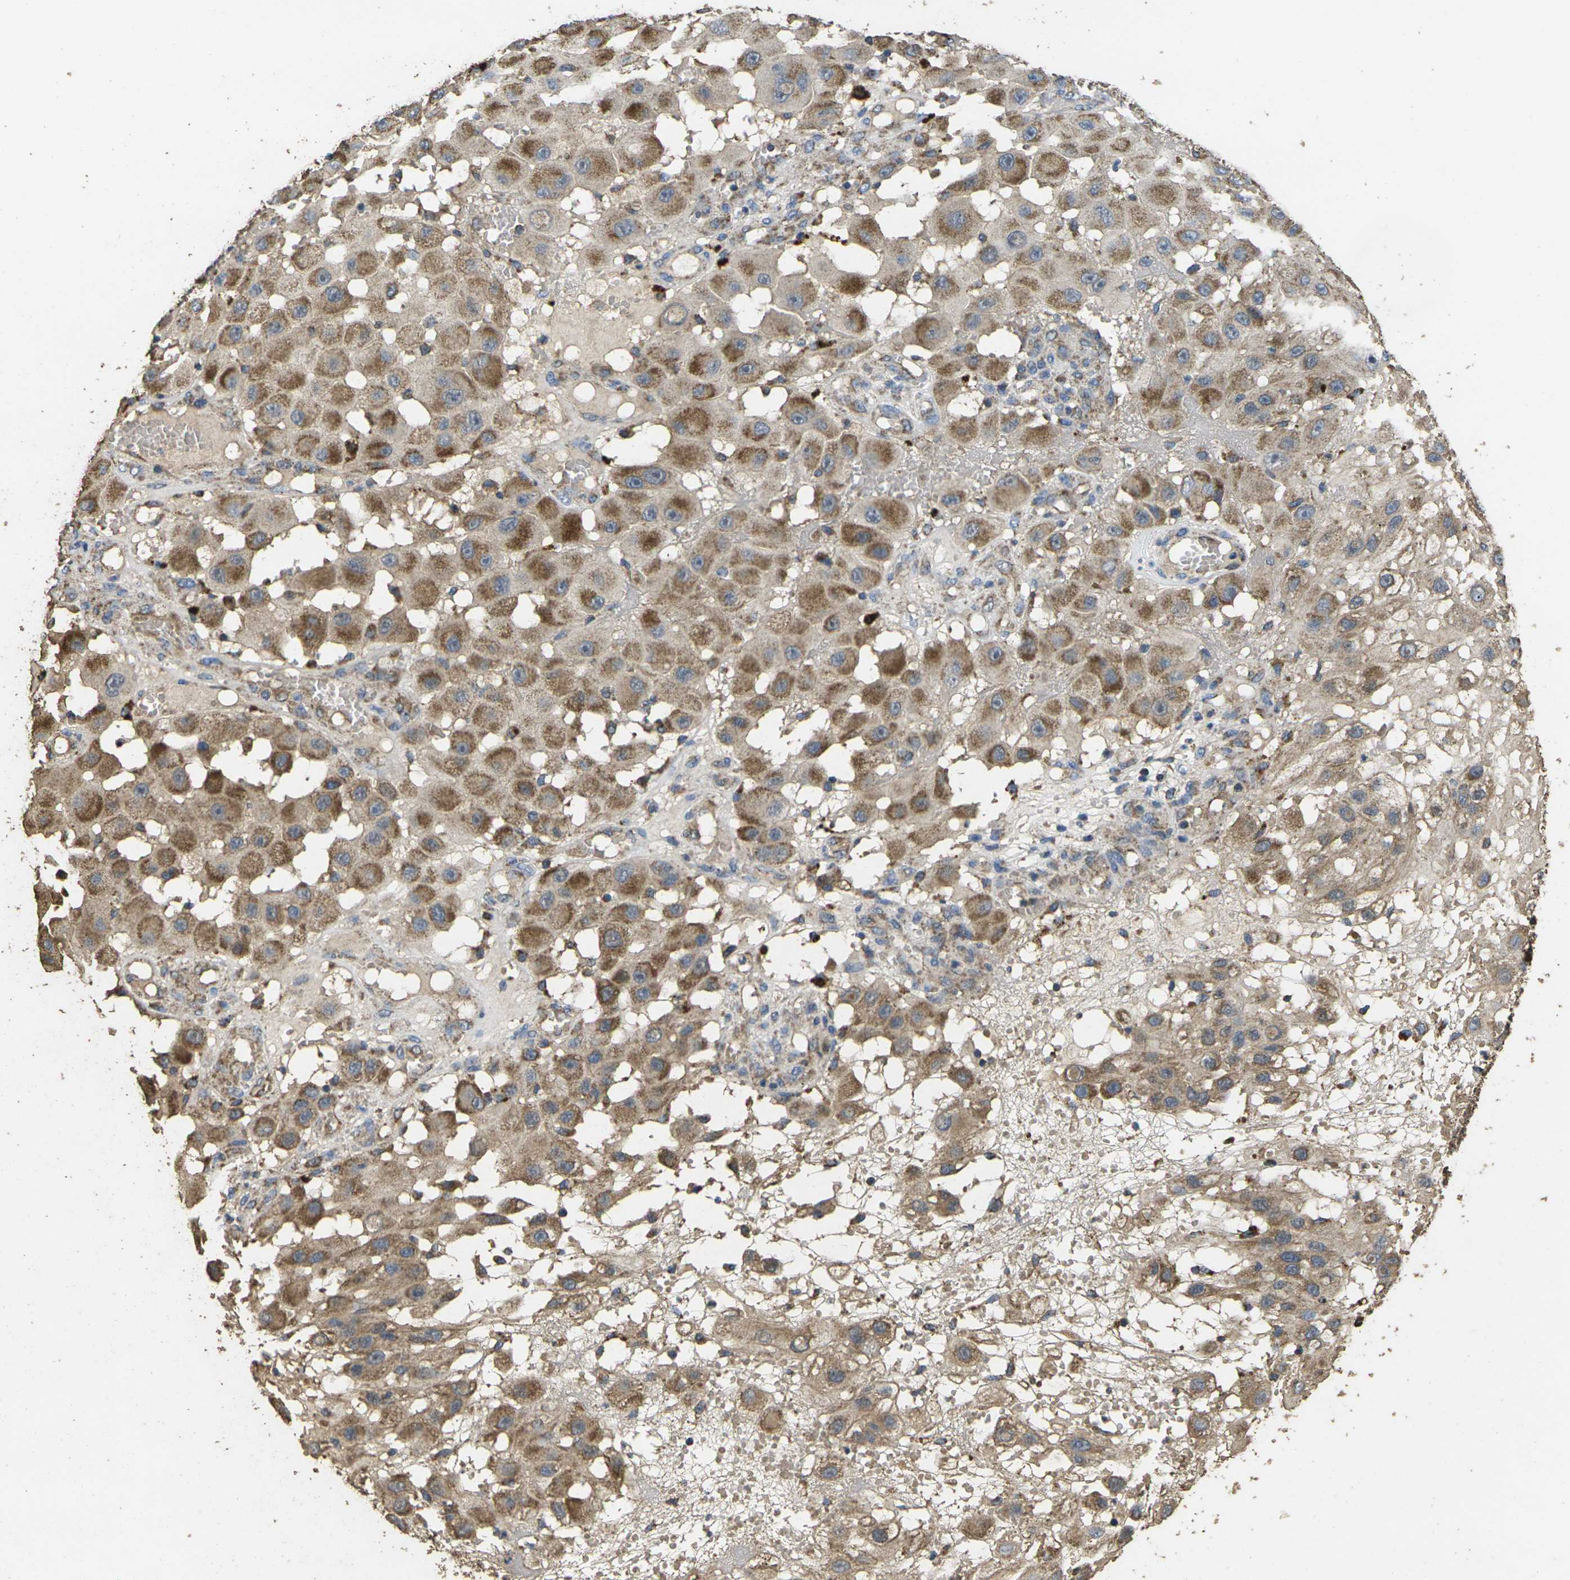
{"staining": {"intensity": "moderate", "quantity": ">75%", "location": "cytoplasmic/membranous"}, "tissue": "melanoma", "cell_type": "Tumor cells", "image_type": "cancer", "snomed": [{"axis": "morphology", "description": "Malignant melanoma, NOS"}, {"axis": "topography", "description": "Skin"}], "caption": "Immunohistochemical staining of melanoma displays moderate cytoplasmic/membranous protein positivity in approximately >75% of tumor cells.", "gene": "MAPK11", "patient": {"sex": "female", "age": 81}}